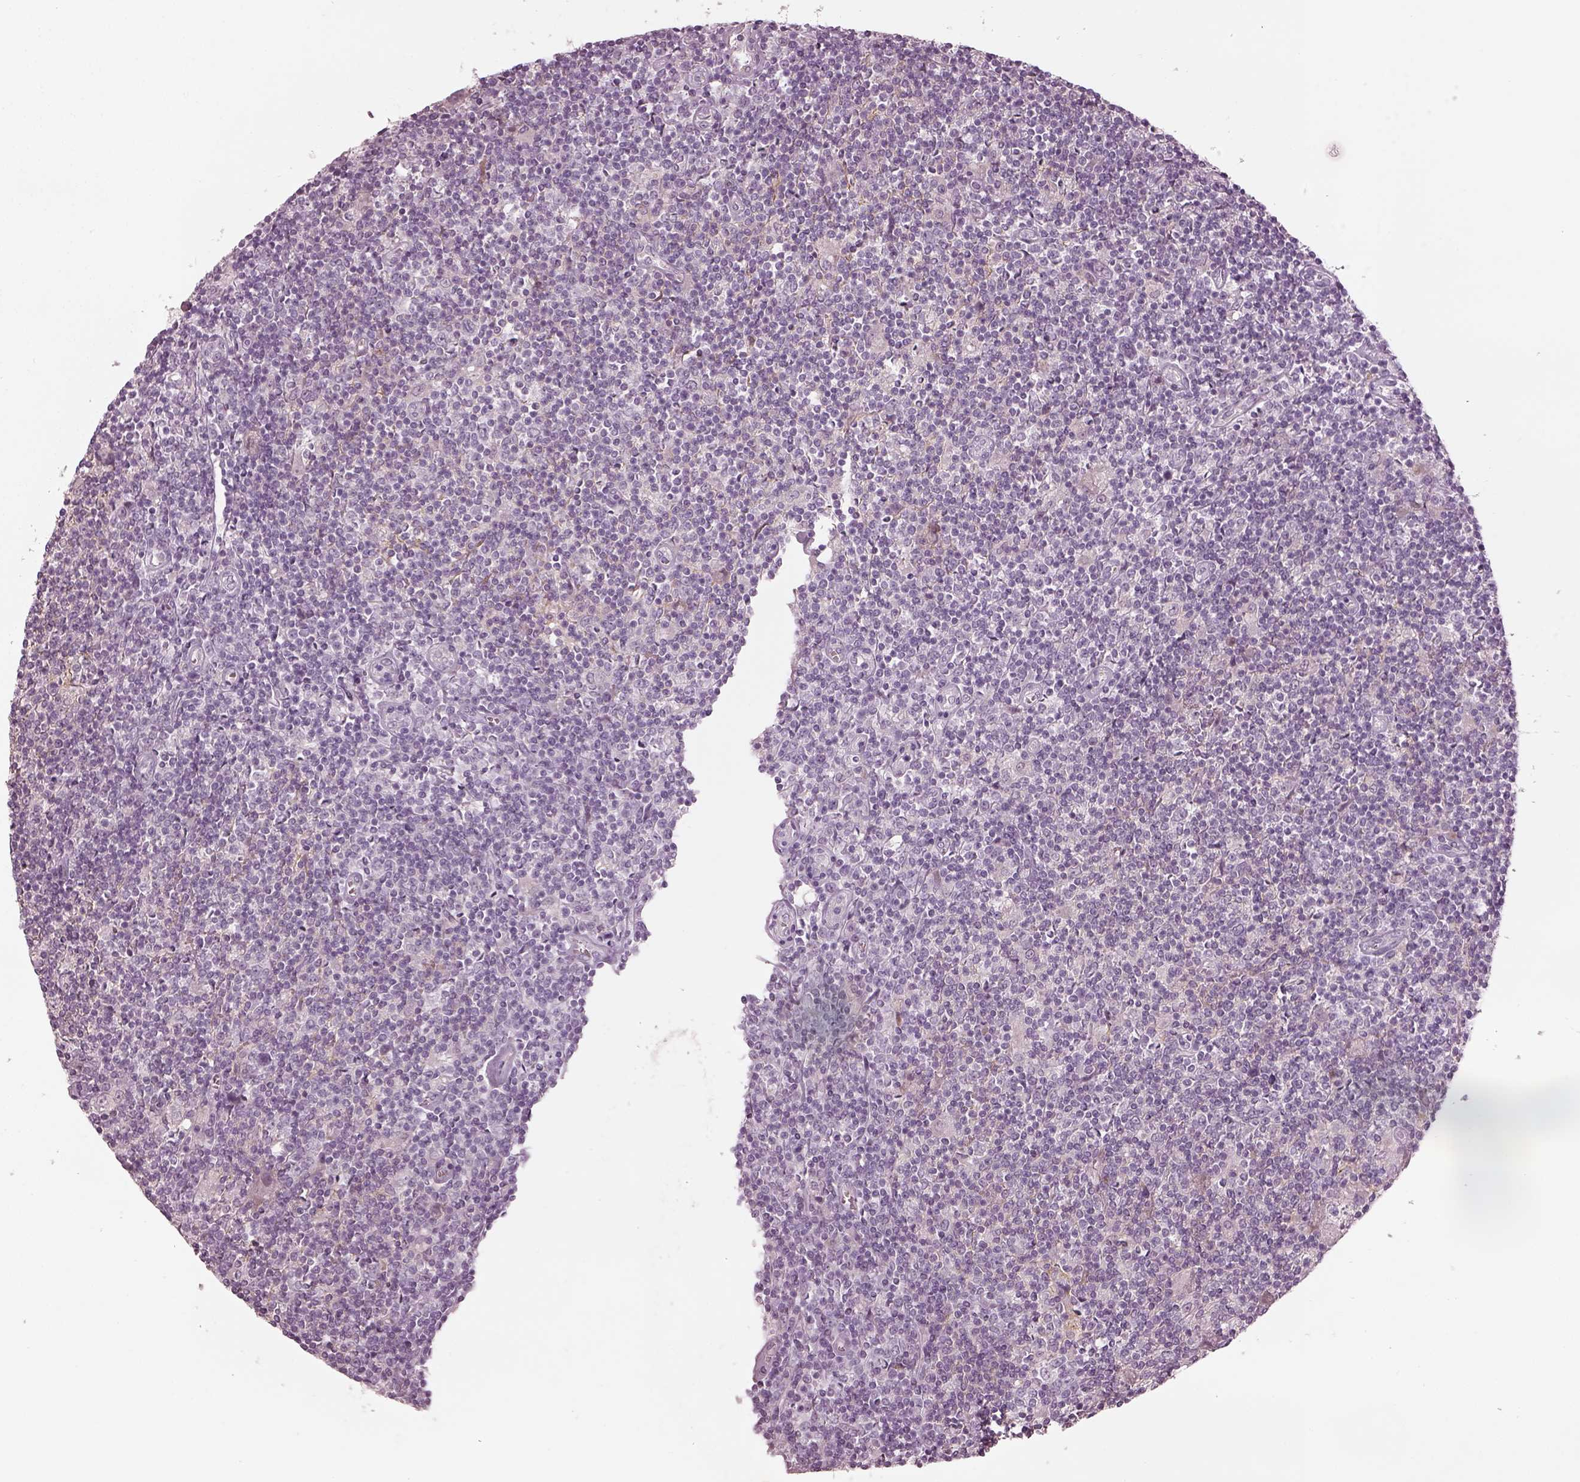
{"staining": {"intensity": "negative", "quantity": "none", "location": "none"}, "tissue": "lymphoma", "cell_type": "Tumor cells", "image_type": "cancer", "snomed": [{"axis": "morphology", "description": "Hodgkin's disease, NOS"}, {"axis": "topography", "description": "Lymph node"}], "caption": "Immunohistochemical staining of human Hodgkin's disease reveals no significant expression in tumor cells.", "gene": "SPATA6L", "patient": {"sex": "male", "age": 40}}